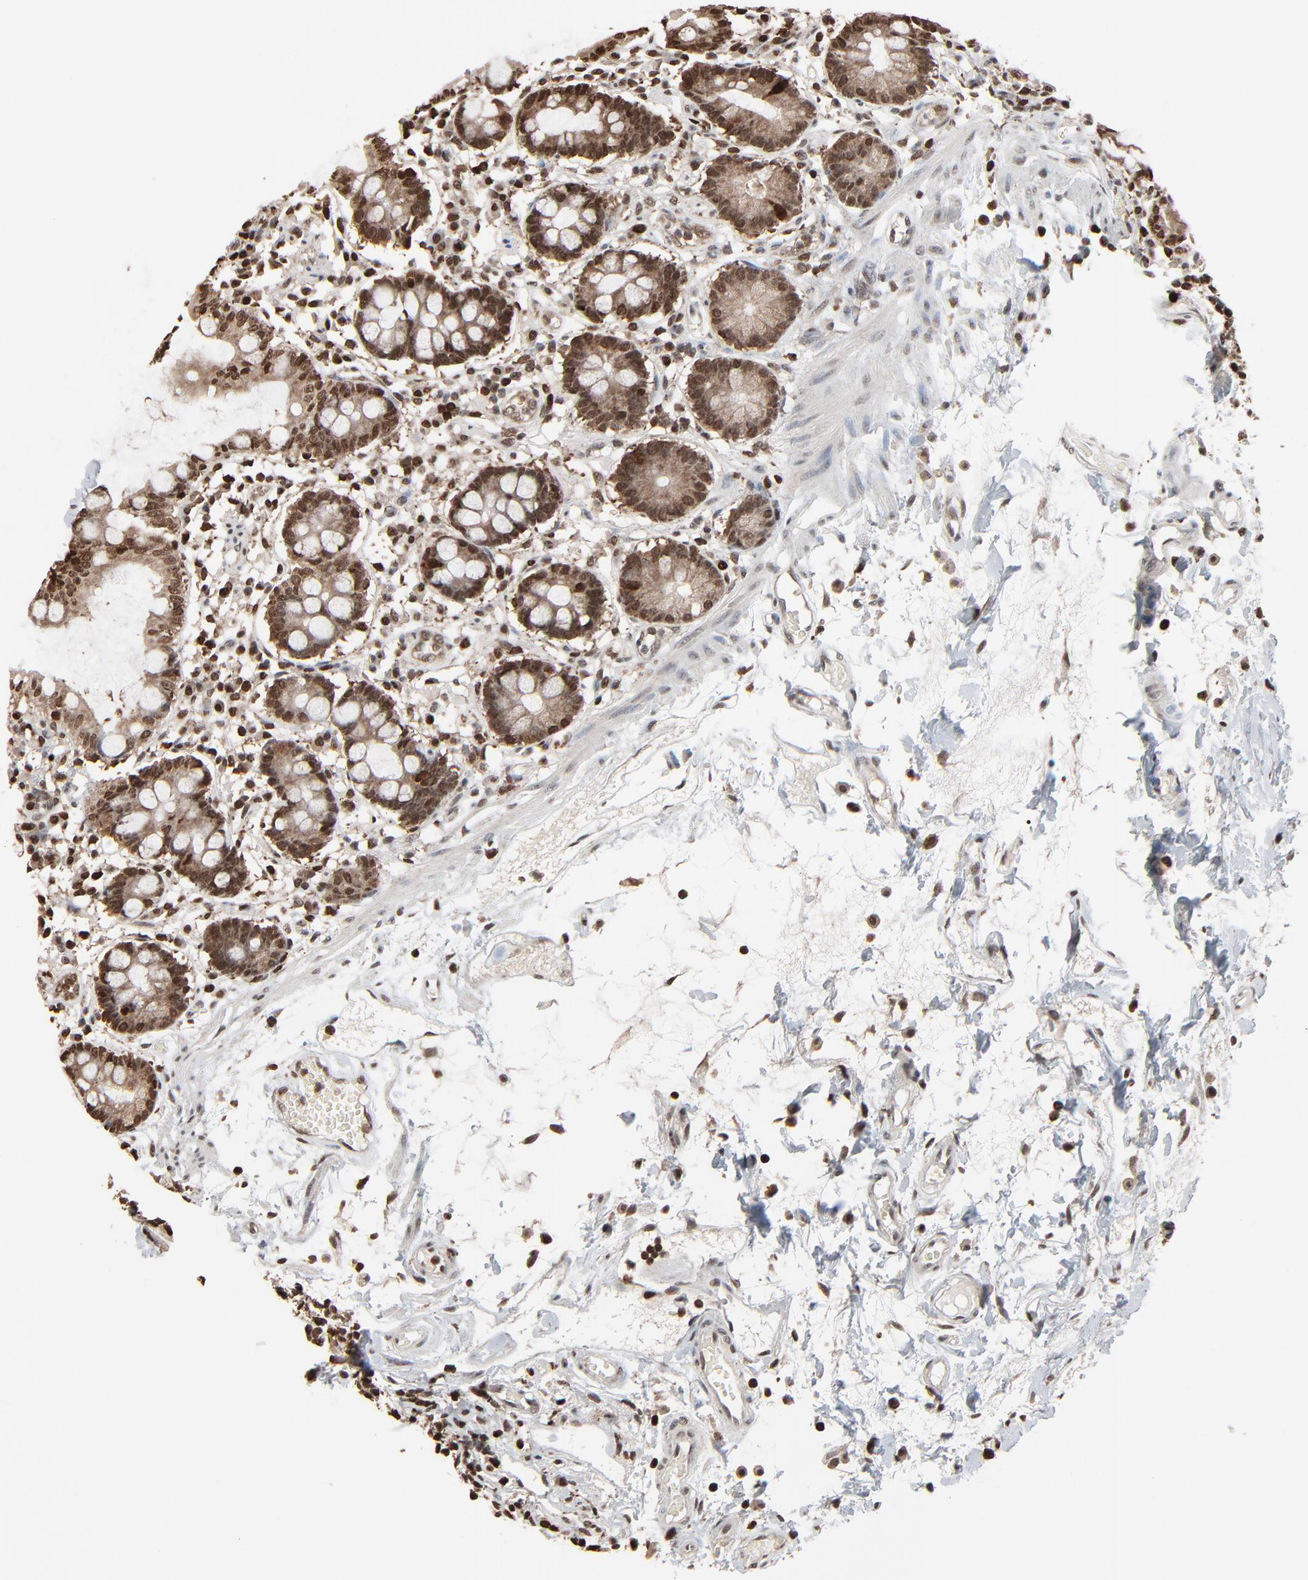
{"staining": {"intensity": "strong", "quantity": ">75%", "location": "nuclear"}, "tissue": "small intestine", "cell_type": "Glandular cells", "image_type": "normal", "snomed": [{"axis": "morphology", "description": "Normal tissue, NOS"}, {"axis": "topography", "description": "Small intestine"}], "caption": "Brown immunohistochemical staining in normal human small intestine displays strong nuclear positivity in about >75% of glandular cells. (DAB IHC with brightfield microscopy, high magnification).", "gene": "RPS6KA3", "patient": {"sex": "female", "age": 61}}